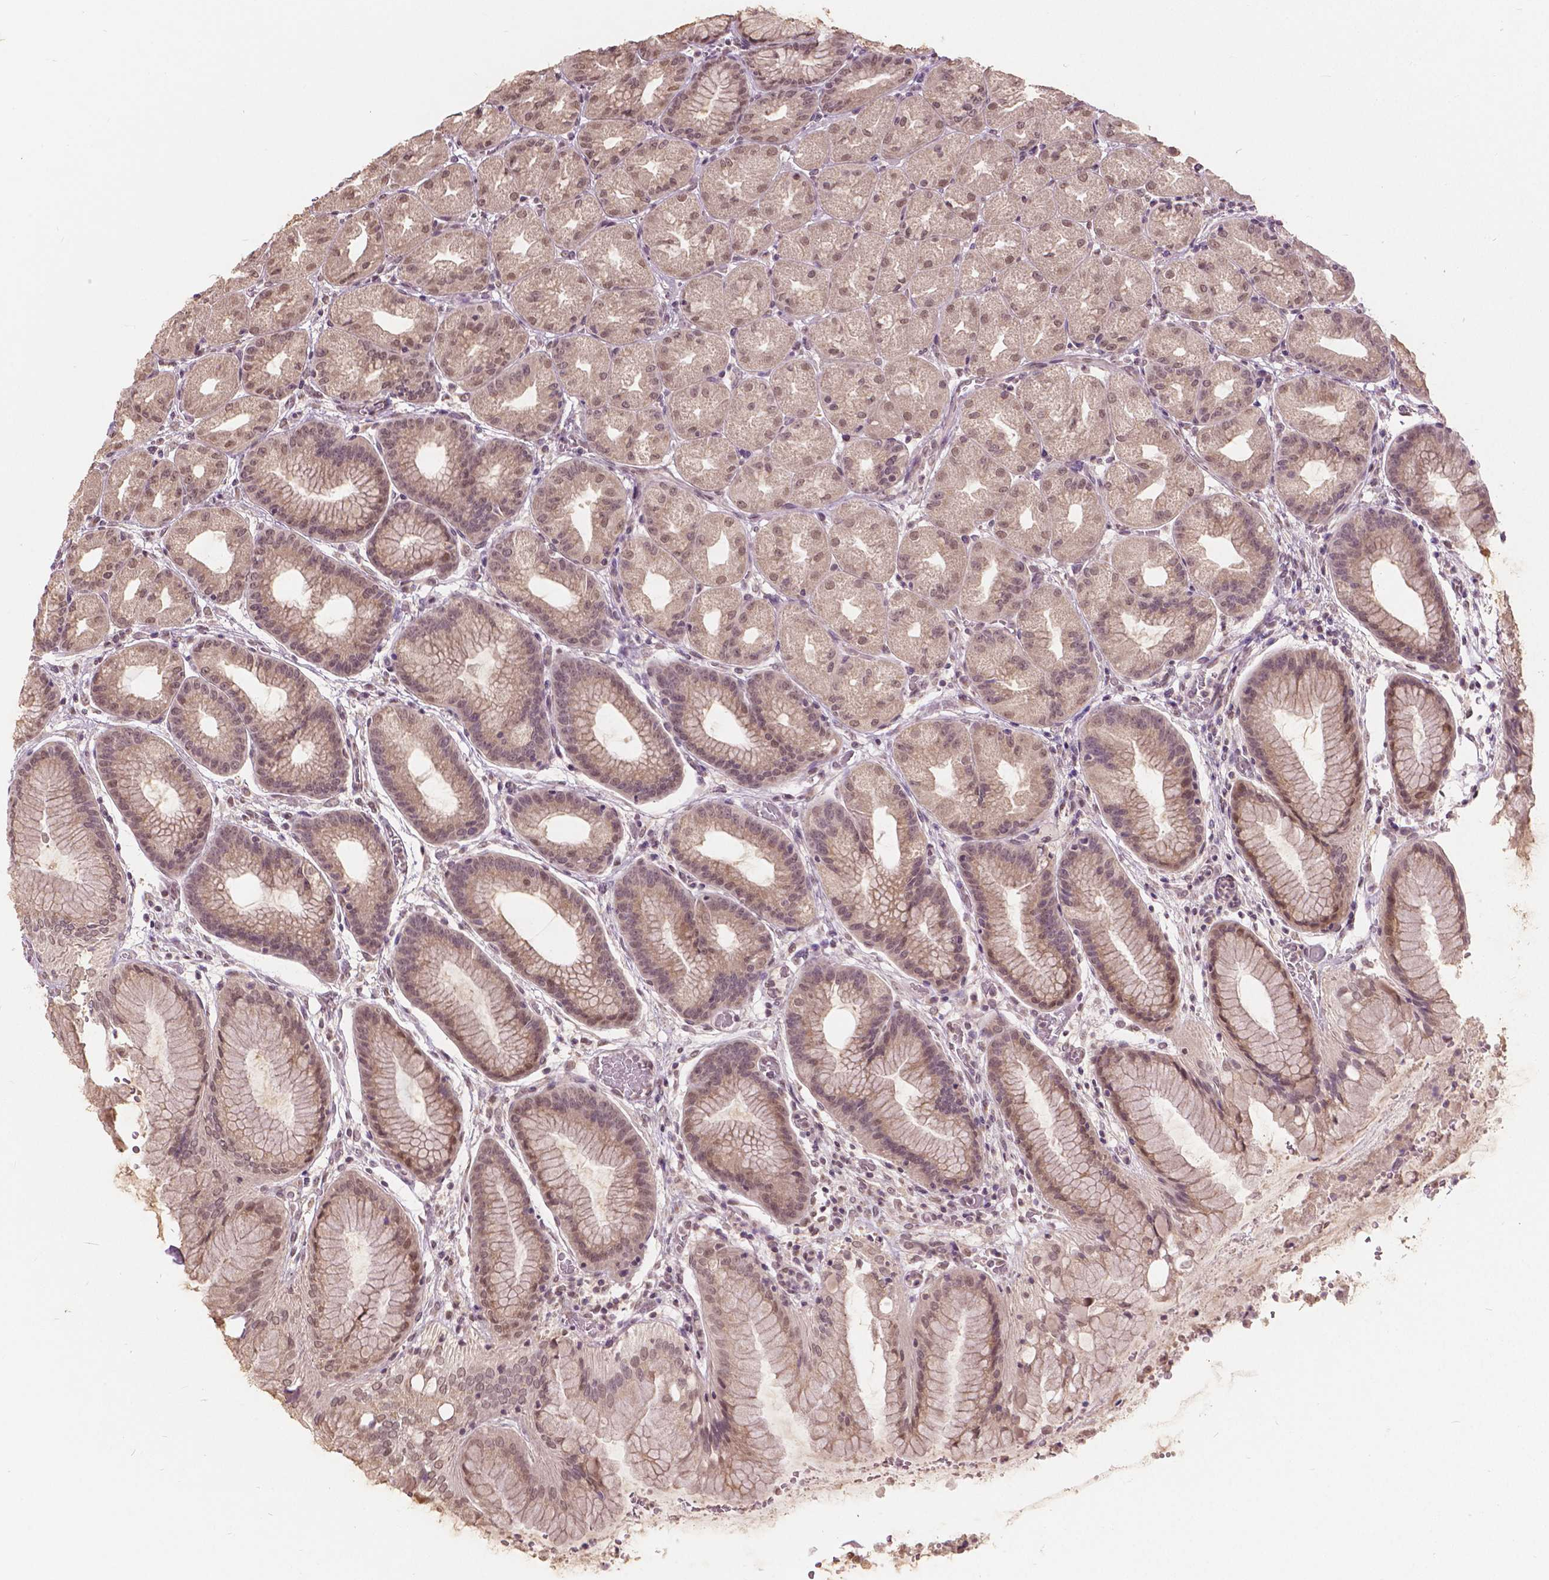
{"staining": {"intensity": "moderate", "quantity": ">75%", "location": "nuclear"}, "tissue": "stomach", "cell_type": "Glandular cells", "image_type": "normal", "snomed": [{"axis": "morphology", "description": "Normal tissue, NOS"}, {"axis": "topography", "description": "Stomach, upper"}, {"axis": "topography", "description": "Stomach"}], "caption": "The micrograph demonstrates staining of unremarkable stomach, revealing moderate nuclear protein expression (brown color) within glandular cells.", "gene": "HOXA10", "patient": {"sex": "male", "age": 48}}